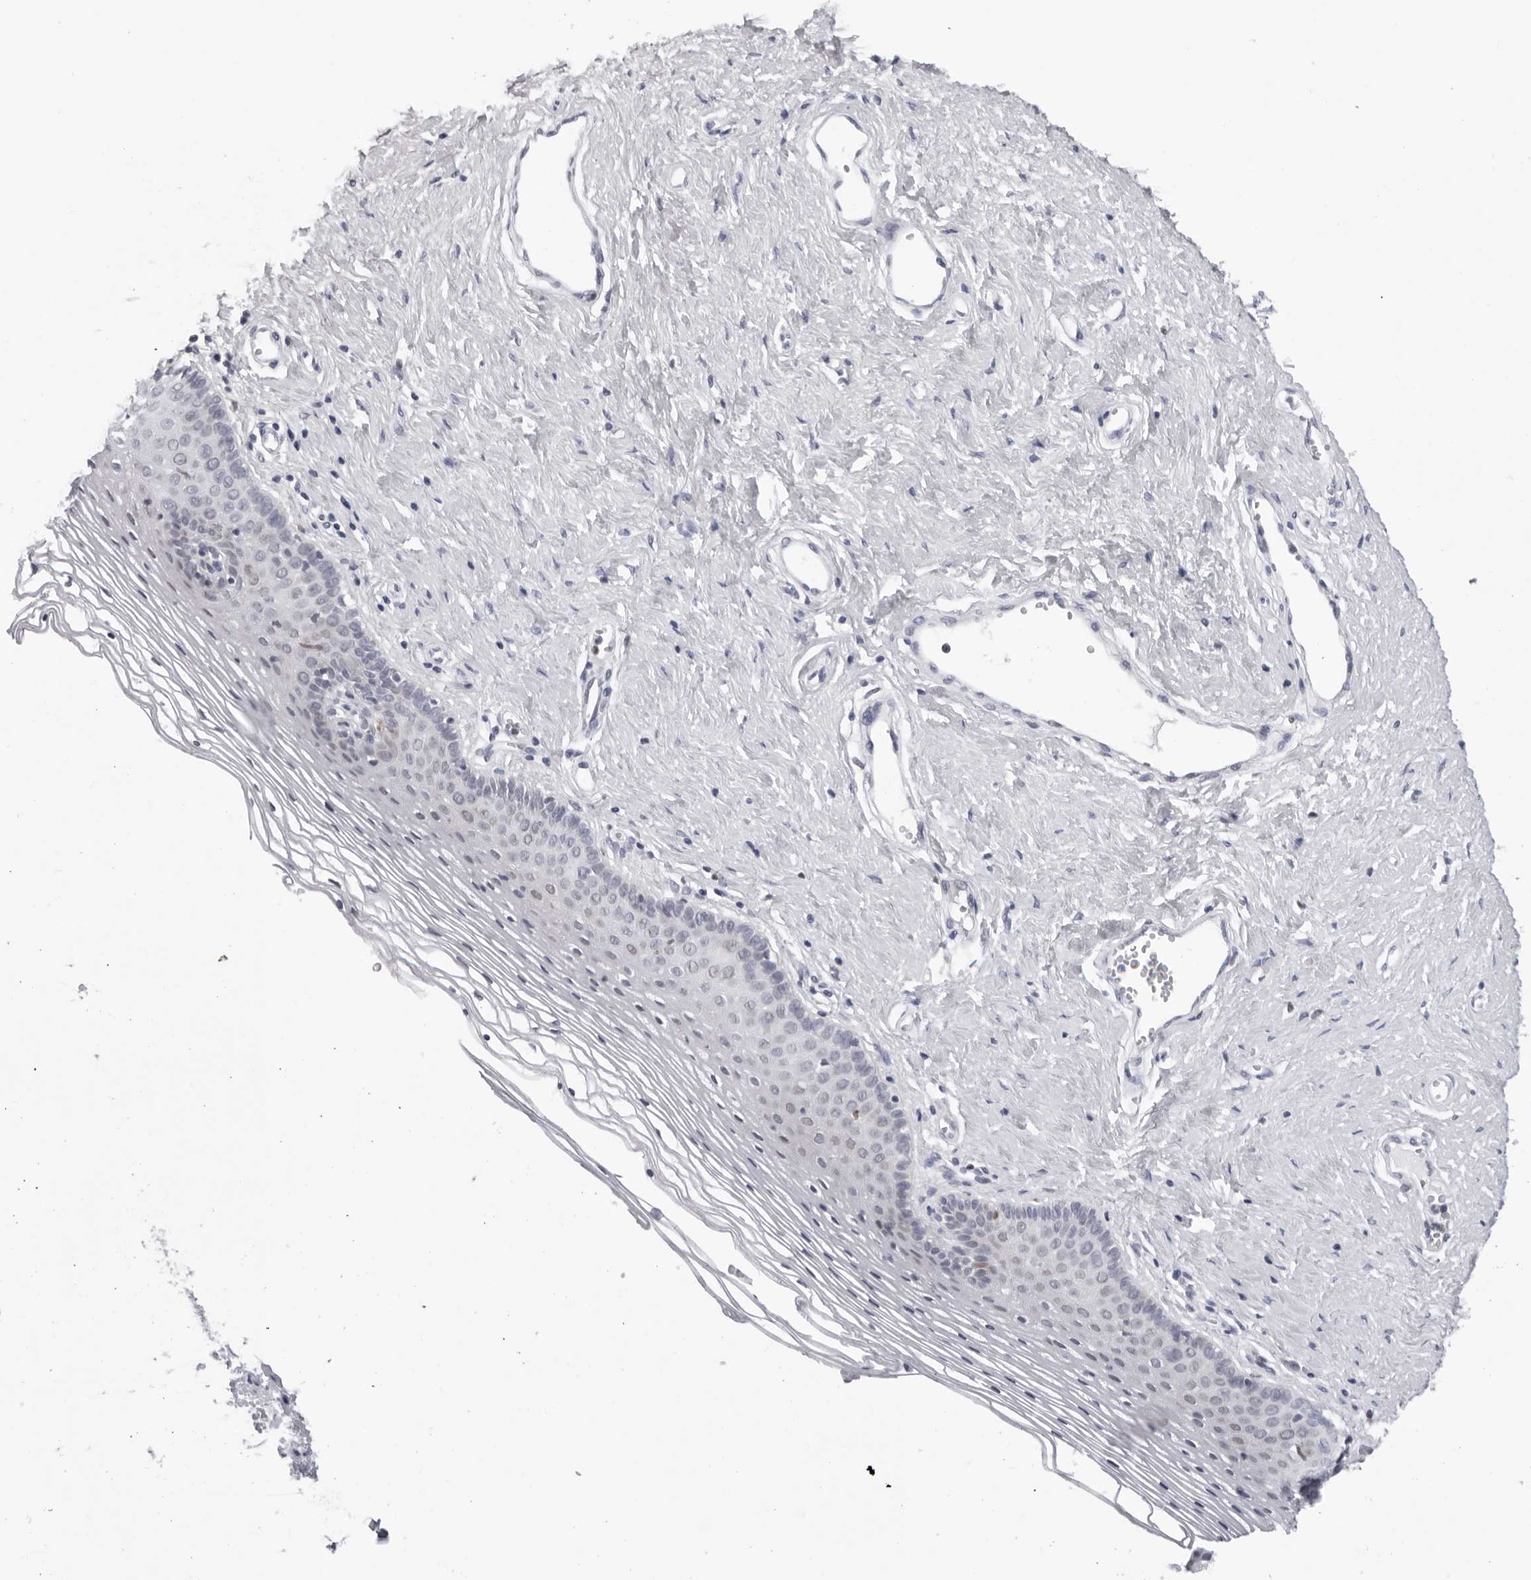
{"staining": {"intensity": "weak", "quantity": "<25%", "location": "cytoplasmic/membranous,nuclear"}, "tissue": "vagina", "cell_type": "Squamous epithelial cells", "image_type": "normal", "snomed": [{"axis": "morphology", "description": "Normal tissue, NOS"}, {"axis": "topography", "description": "Vagina"}], "caption": "This is an immunohistochemistry (IHC) micrograph of benign human vagina. There is no positivity in squamous epithelial cells.", "gene": "CPT2", "patient": {"sex": "female", "age": 32}}